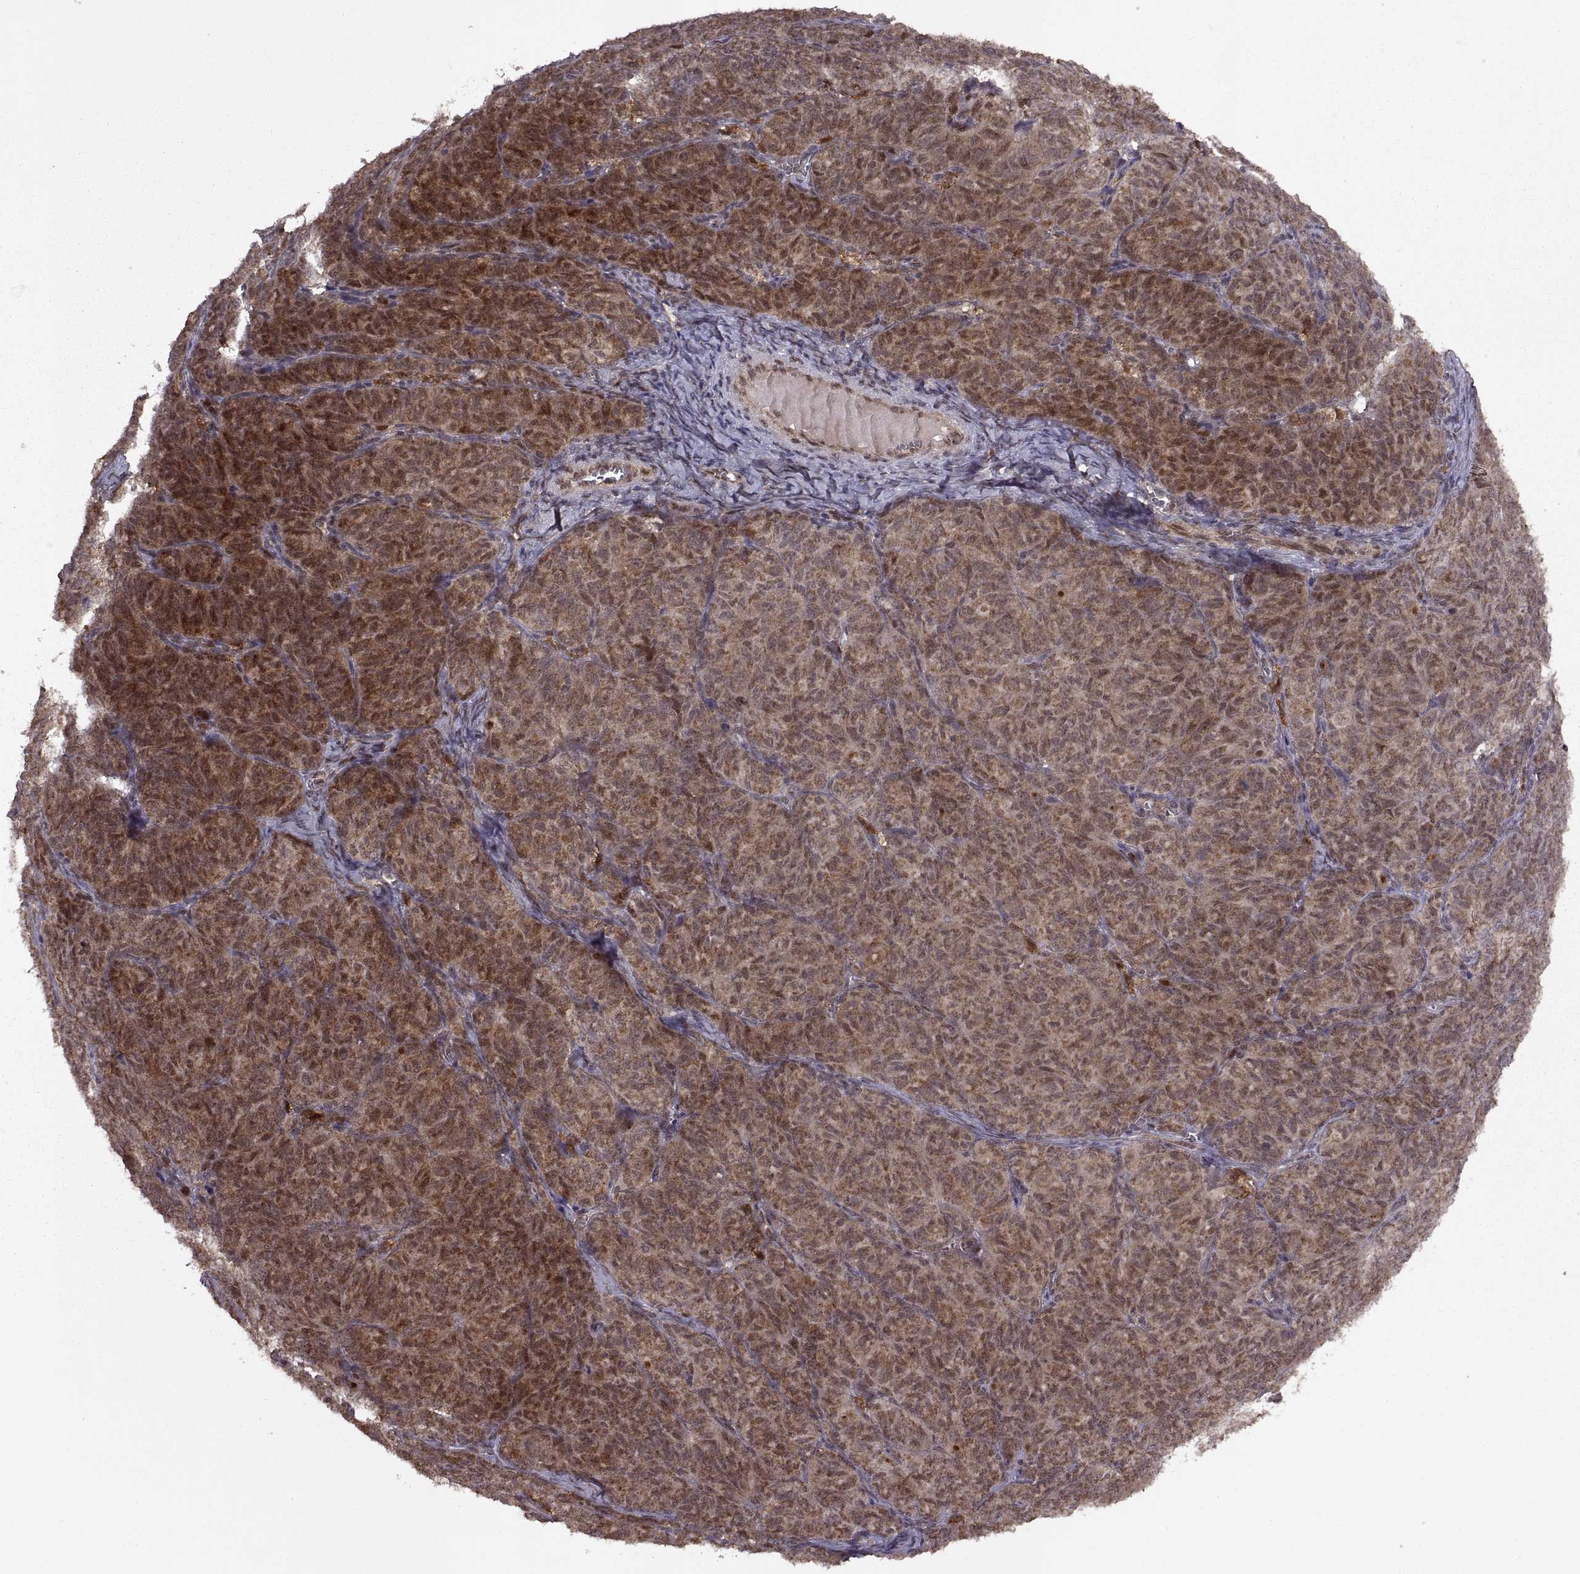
{"staining": {"intensity": "moderate", "quantity": ">75%", "location": "cytoplasmic/membranous"}, "tissue": "ovarian cancer", "cell_type": "Tumor cells", "image_type": "cancer", "snomed": [{"axis": "morphology", "description": "Carcinoma, endometroid"}, {"axis": "topography", "description": "Ovary"}], "caption": "This image reveals immunohistochemistry (IHC) staining of human ovarian endometroid carcinoma, with medium moderate cytoplasmic/membranous positivity in approximately >75% of tumor cells.", "gene": "PTOV1", "patient": {"sex": "female", "age": 80}}